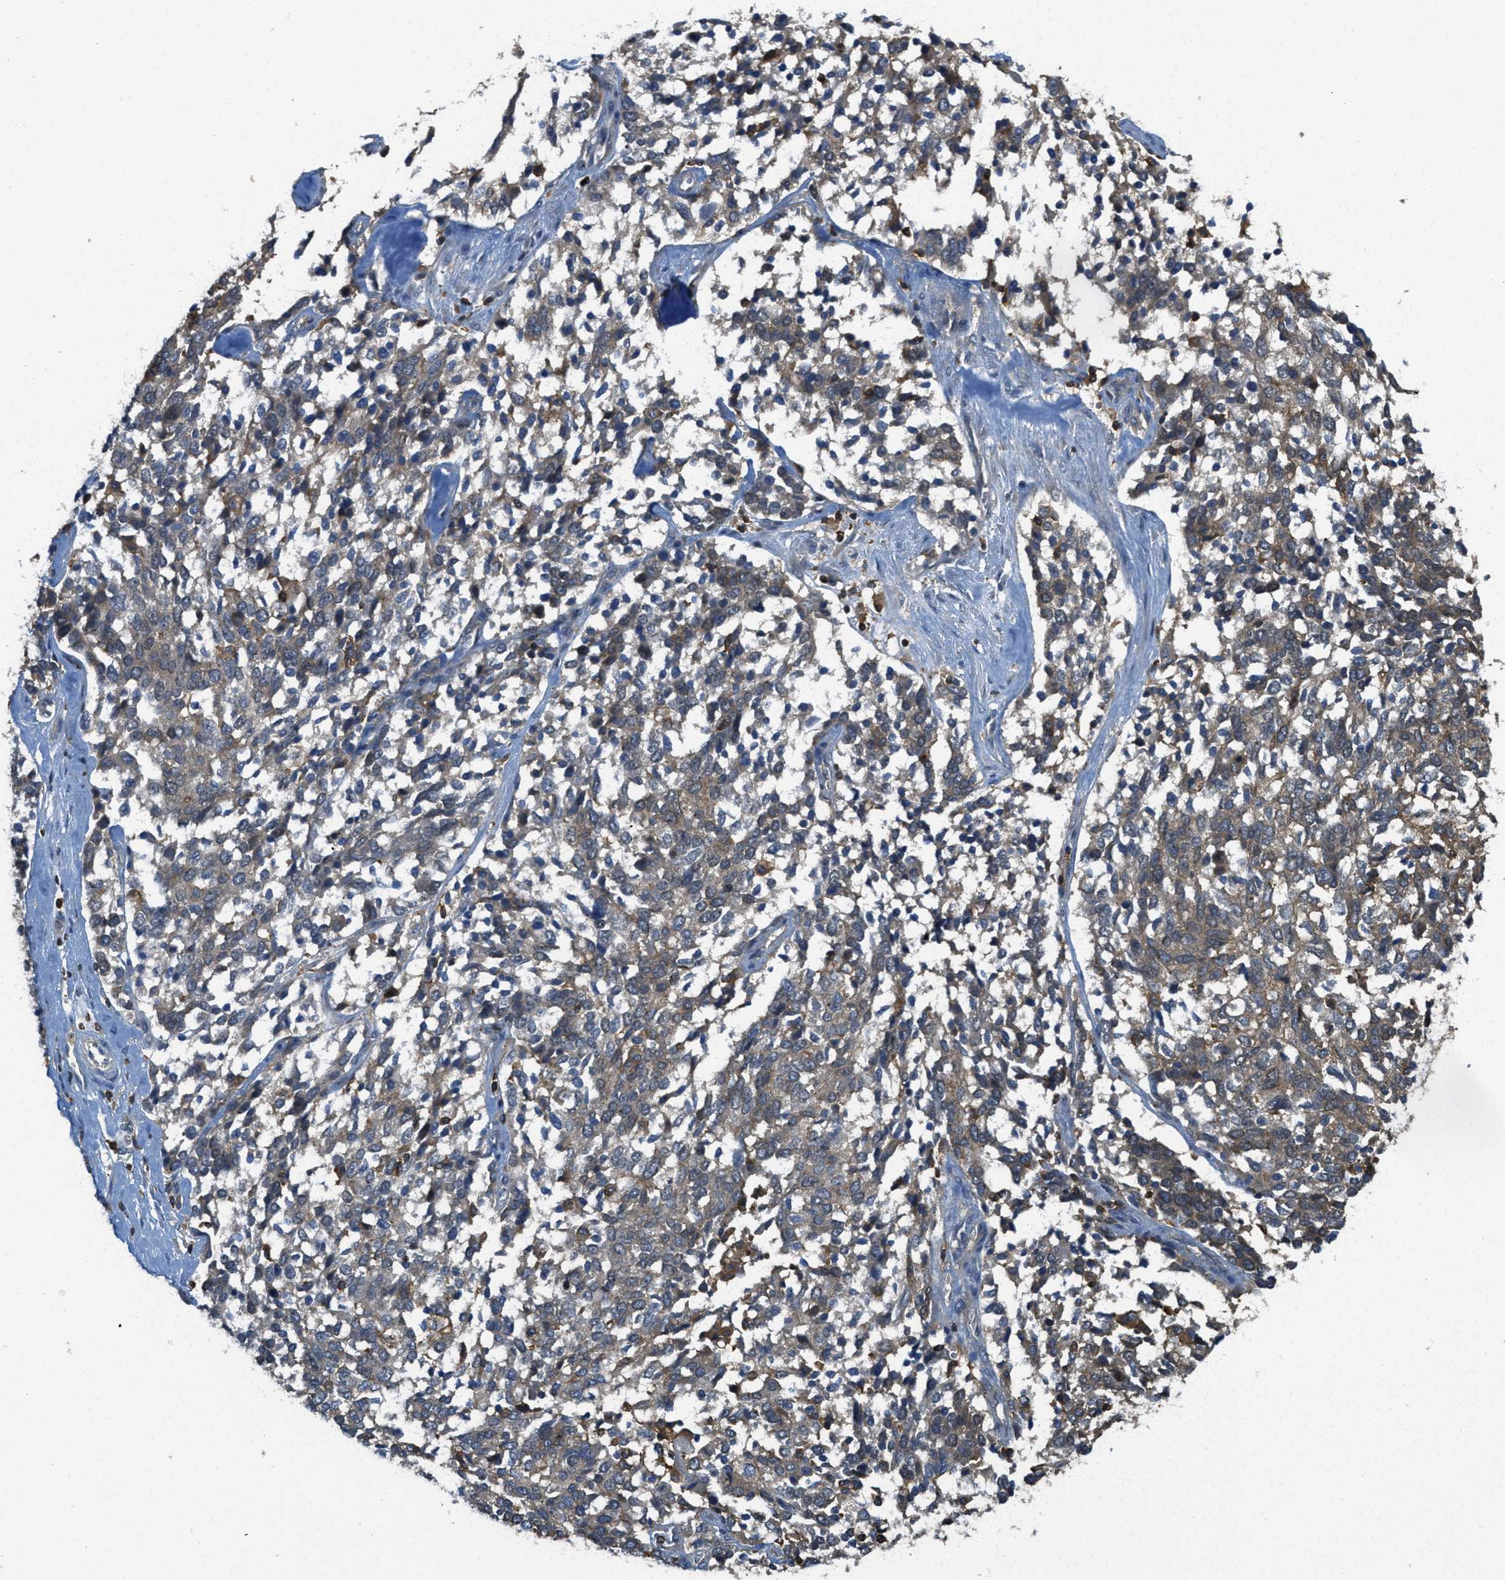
{"staining": {"intensity": "weak", "quantity": ">75%", "location": "cytoplasmic/membranous"}, "tissue": "ovarian cancer", "cell_type": "Tumor cells", "image_type": "cancer", "snomed": [{"axis": "morphology", "description": "Cystadenocarcinoma, serous, NOS"}, {"axis": "topography", "description": "Ovary"}], "caption": "Immunohistochemical staining of human ovarian serous cystadenocarcinoma shows weak cytoplasmic/membranous protein expression in approximately >75% of tumor cells. (DAB (3,3'-diaminobenzidine) = brown stain, brightfield microscopy at high magnification).", "gene": "GRIK2", "patient": {"sex": "female", "age": 44}}